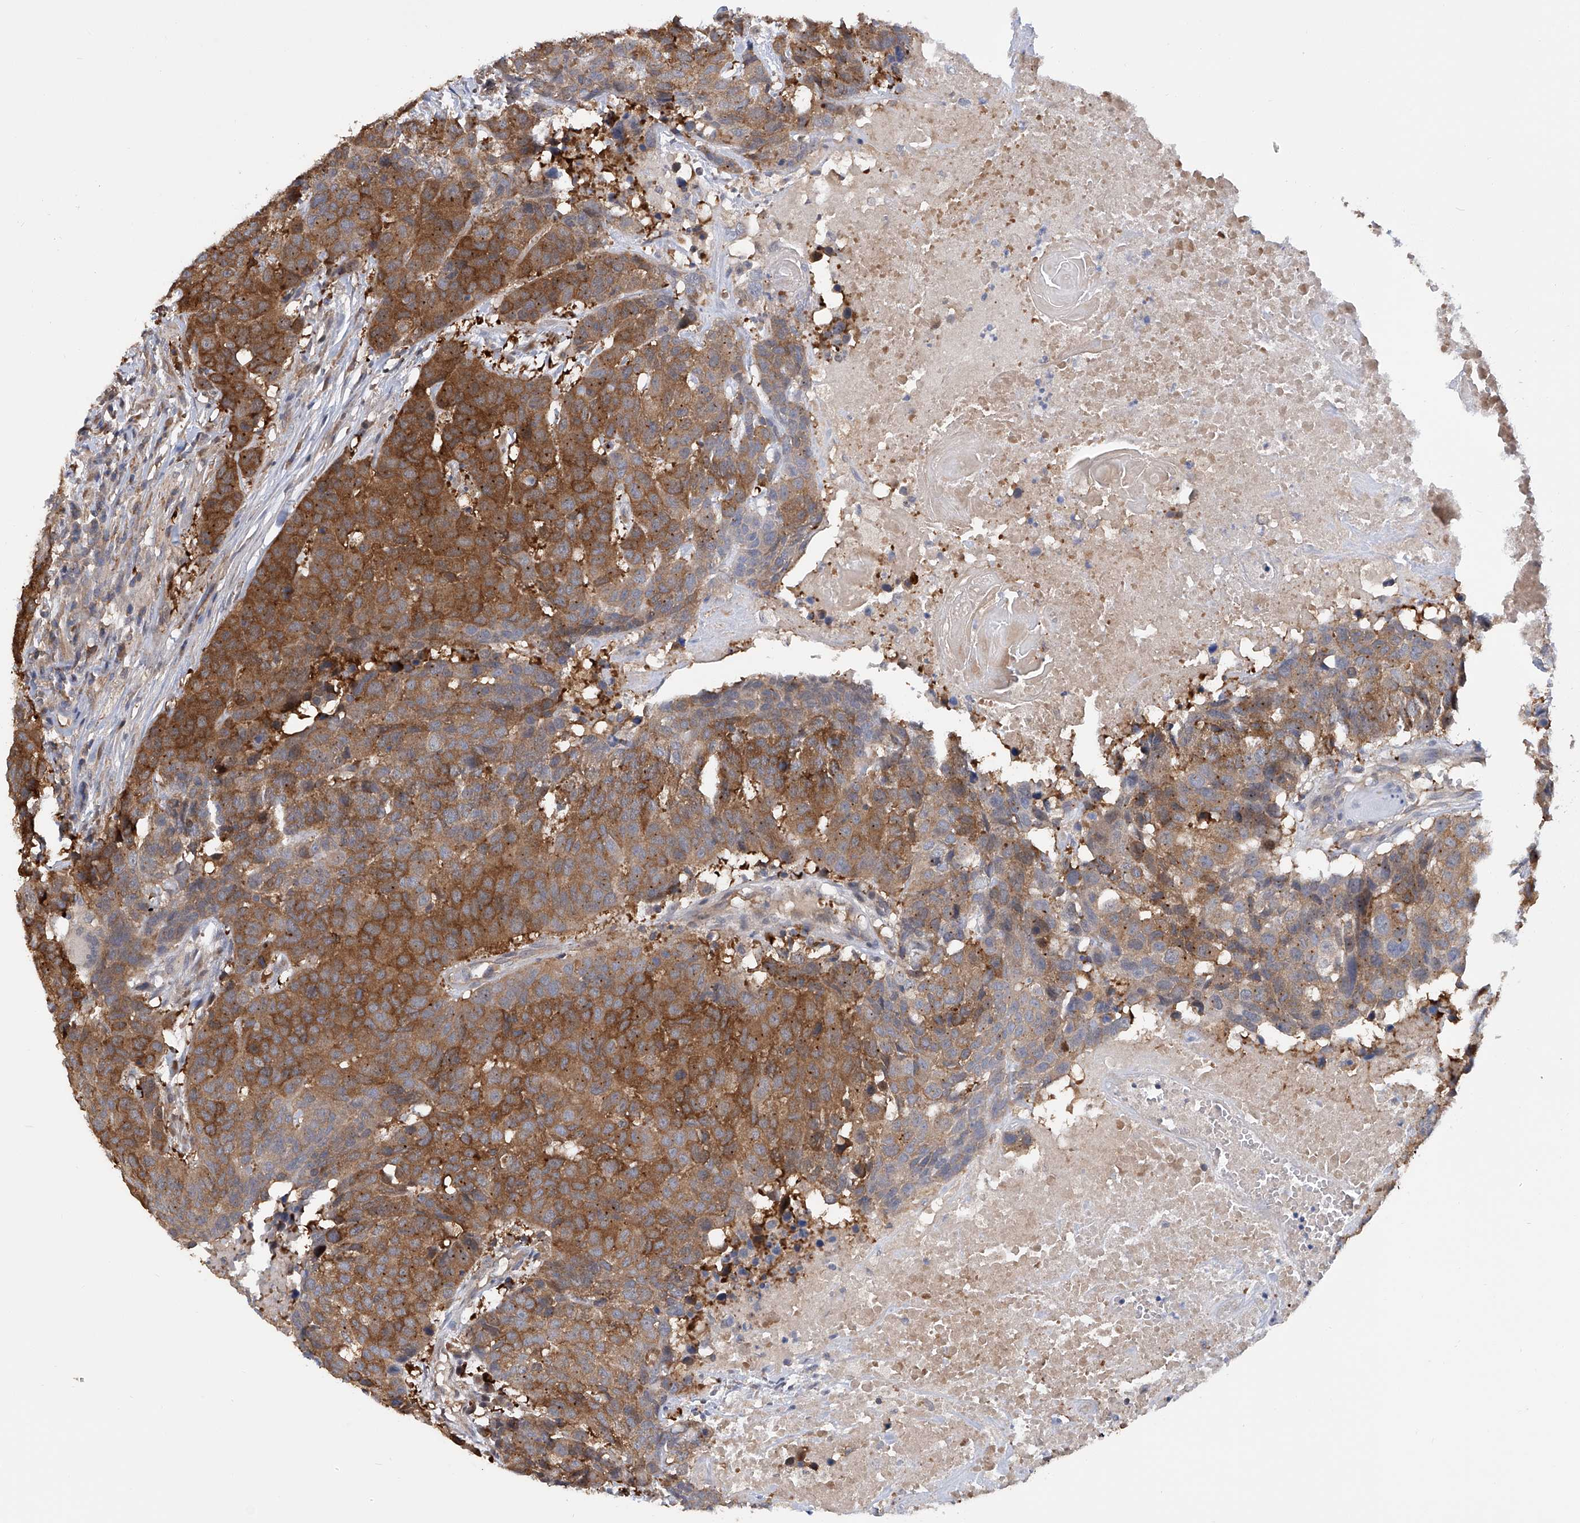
{"staining": {"intensity": "moderate", "quantity": ">75%", "location": "cytoplasmic/membranous"}, "tissue": "head and neck cancer", "cell_type": "Tumor cells", "image_type": "cancer", "snomed": [{"axis": "morphology", "description": "Squamous cell carcinoma, NOS"}, {"axis": "topography", "description": "Head-Neck"}], "caption": "DAB immunohistochemical staining of human squamous cell carcinoma (head and neck) reveals moderate cytoplasmic/membranous protein staining in approximately >75% of tumor cells.", "gene": "NUDT17", "patient": {"sex": "male", "age": 66}}